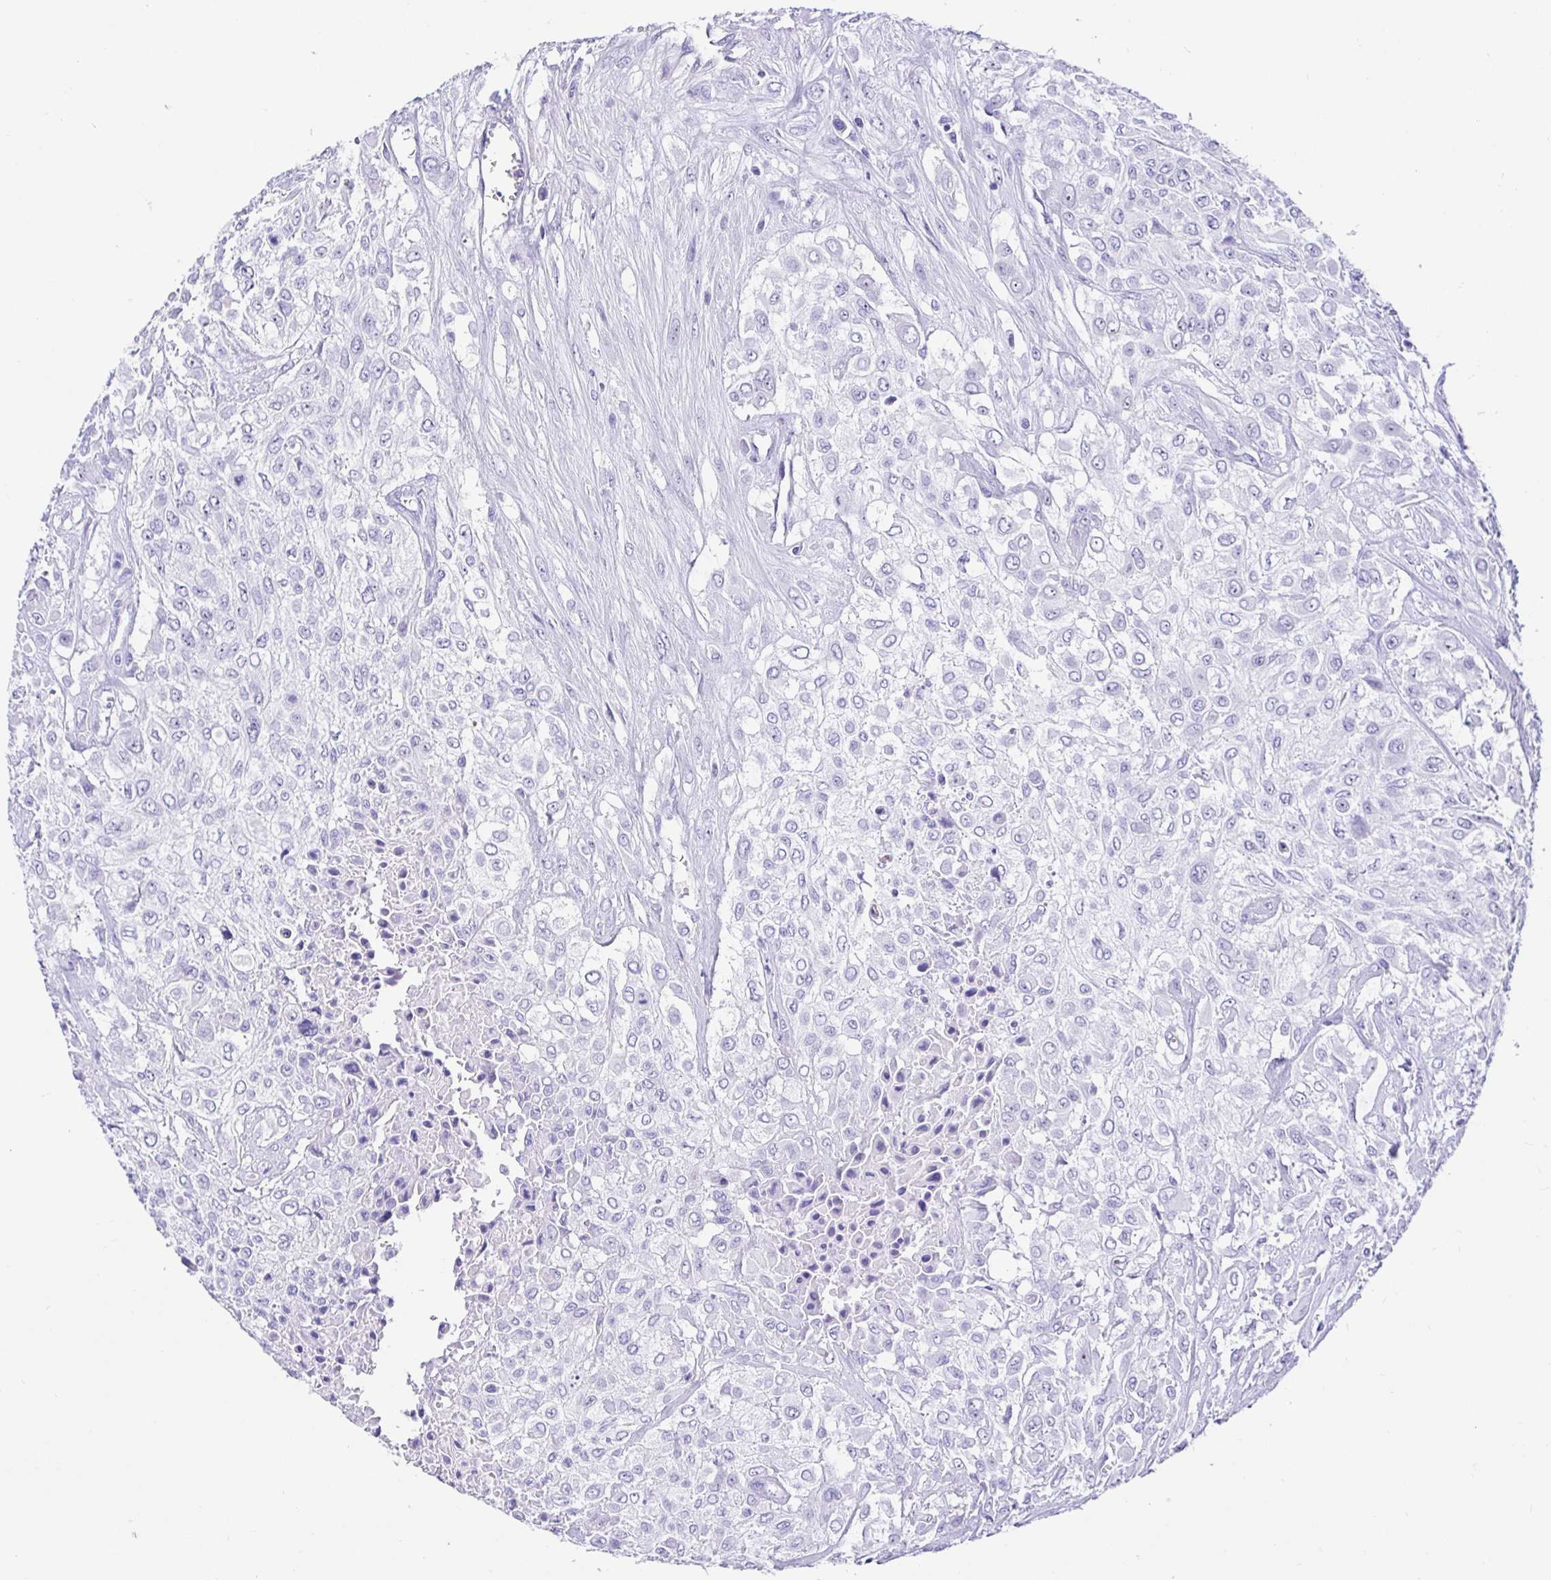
{"staining": {"intensity": "negative", "quantity": "none", "location": "none"}, "tissue": "urothelial cancer", "cell_type": "Tumor cells", "image_type": "cancer", "snomed": [{"axis": "morphology", "description": "Urothelial carcinoma, High grade"}, {"axis": "topography", "description": "Urinary bladder"}], "caption": "This is a histopathology image of IHC staining of urothelial cancer, which shows no staining in tumor cells.", "gene": "PRAMEF19", "patient": {"sex": "male", "age": 57}}